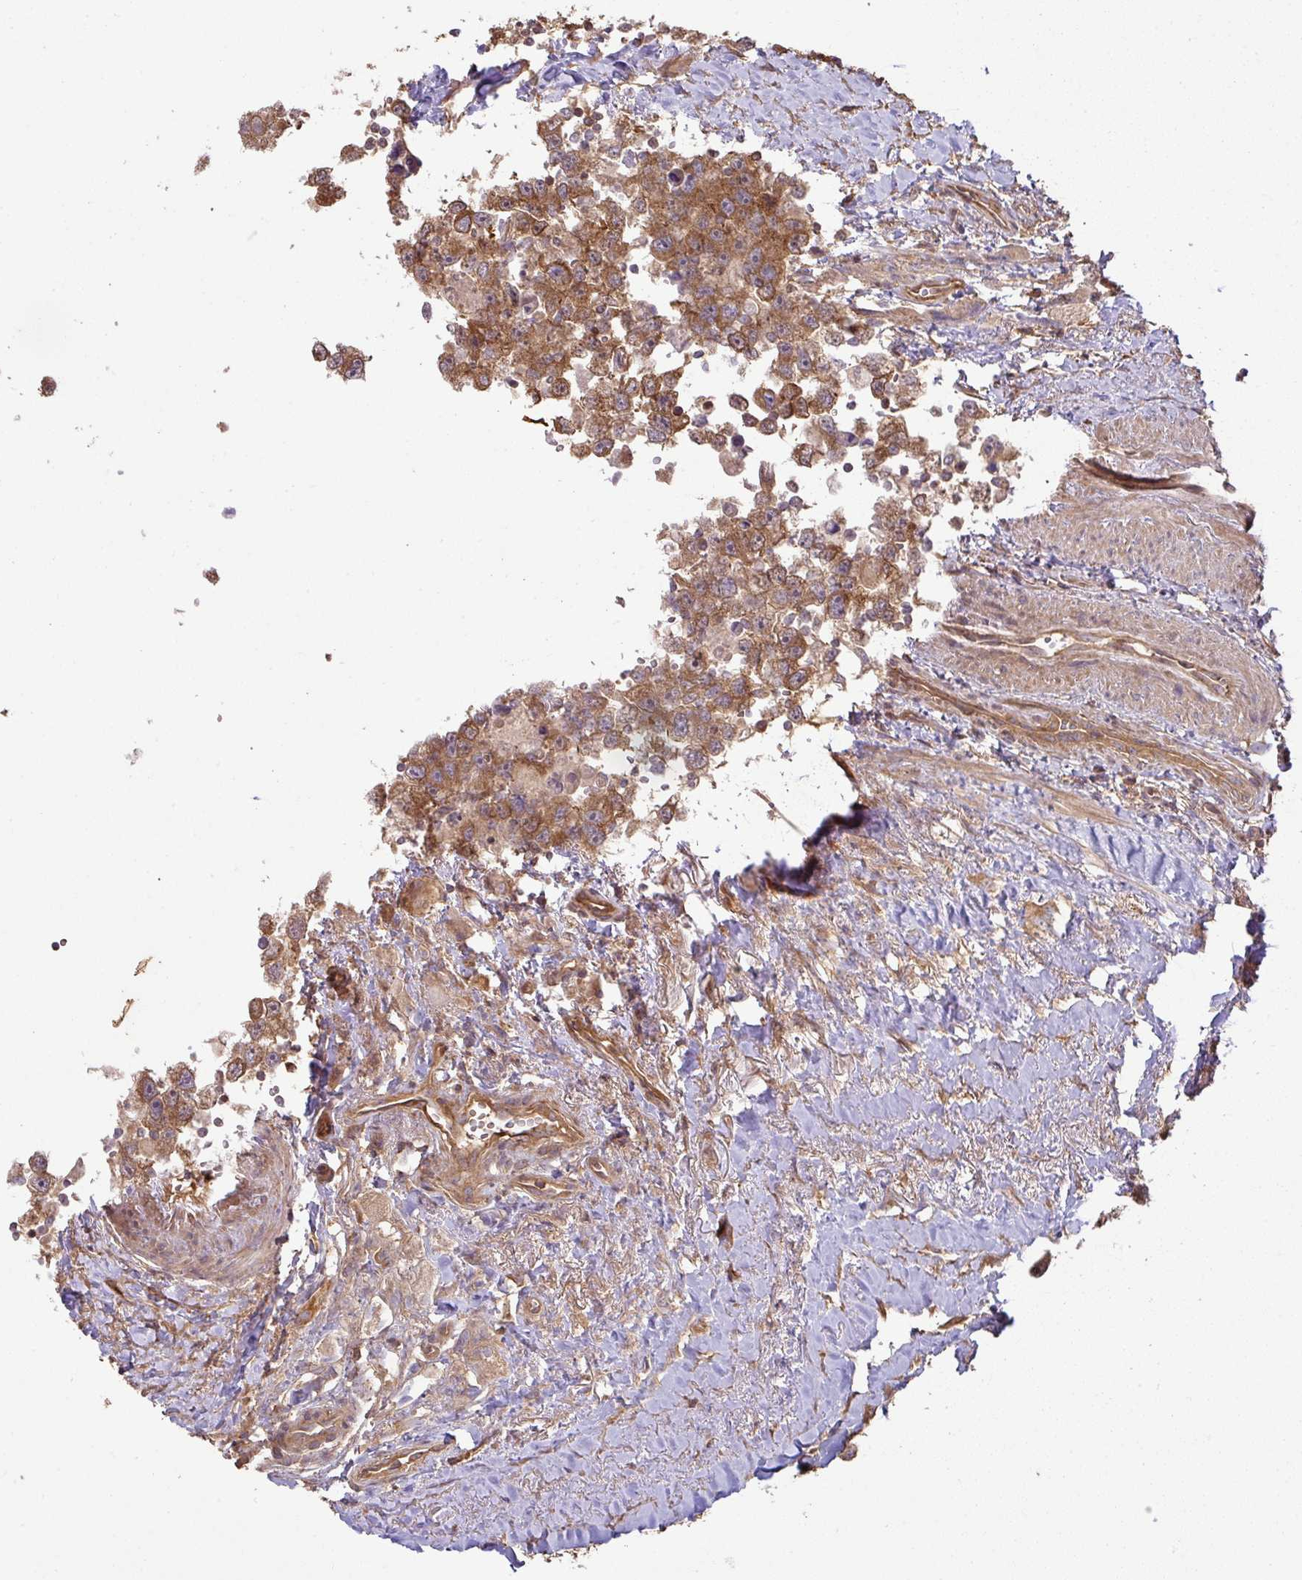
{"staining": {"intensity": "moderate", "quantity": ">75%", "location": "cytoplasmic/membranous"}, "tissue": "testis cancer", "cell_type": "Tumor cells", "image_type": "cancer", "snomed": [{"axis": "morphology", "description": "Carcinoma, Embryonal, NOS"}, {"axis": "topography", "description": "Testis"}], "caption": "Immunohistochemistry (IHC) photomicrograph of testis cancer stained for a protein (brown), which demonstrates medium levels of moderate cytoplasmic/membranous expression in approximately >75% of tumor cells.", "gene": "GSPT1", "patient": {"sex": "male", "age": 83}}